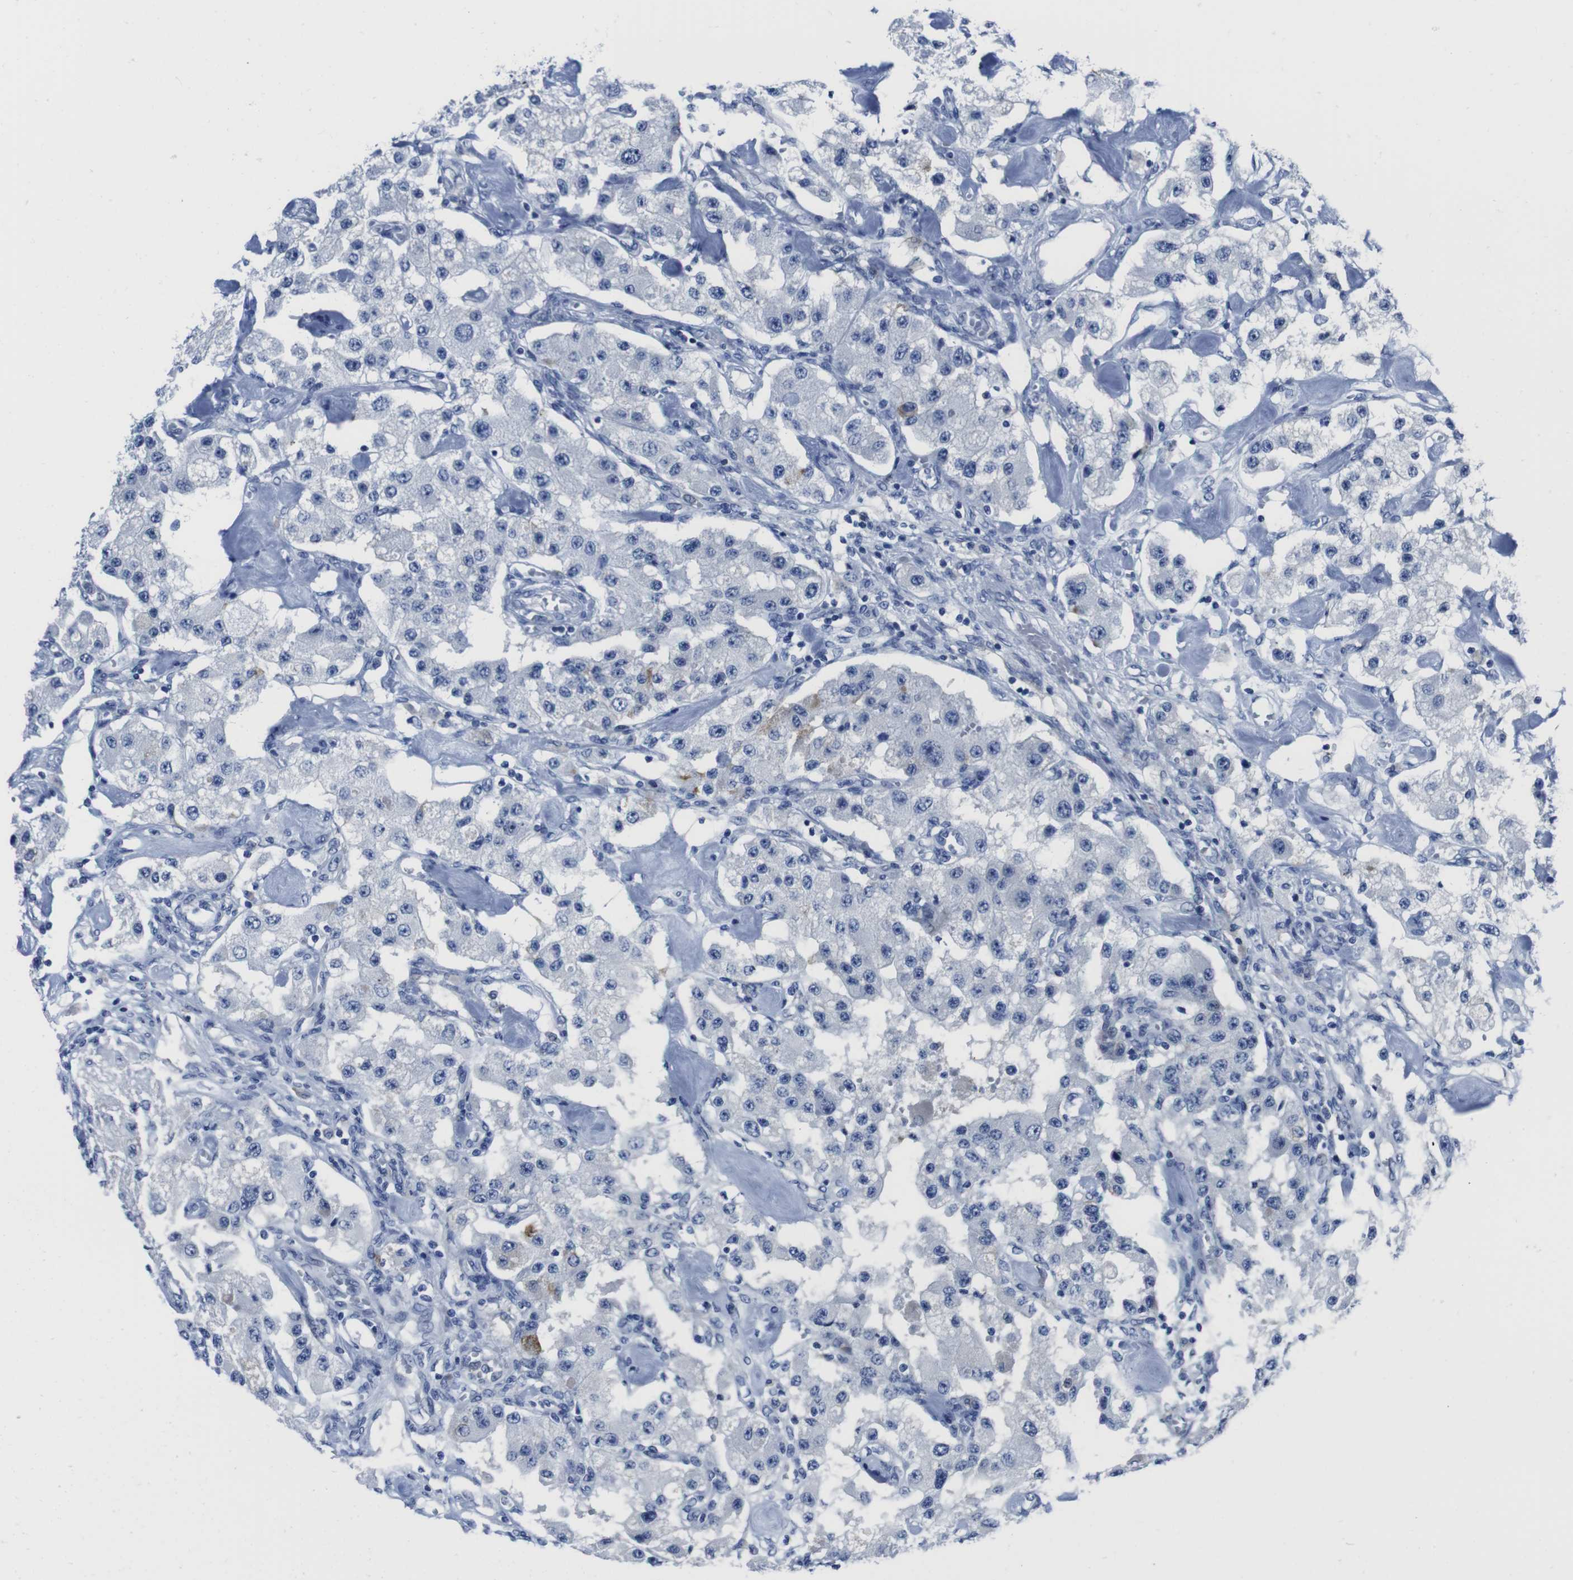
{"staining": {"intensity": "negative", "quantity": "none", "location": "none"}, "tissue": "carcinoid", "cell_type": "Tumor cells", "image_type": "cancer", "snomed": [{"axis": "morphology", "description": "Carcinoid, malignant, NOS"}, {"axis": "topography", "description": "Pancreas"}], "caption": "Tumor cells show no significant protein staining in carcinoid.", "gene": "EIF4A1", "patient": {"sex": "male", "age": 41}}